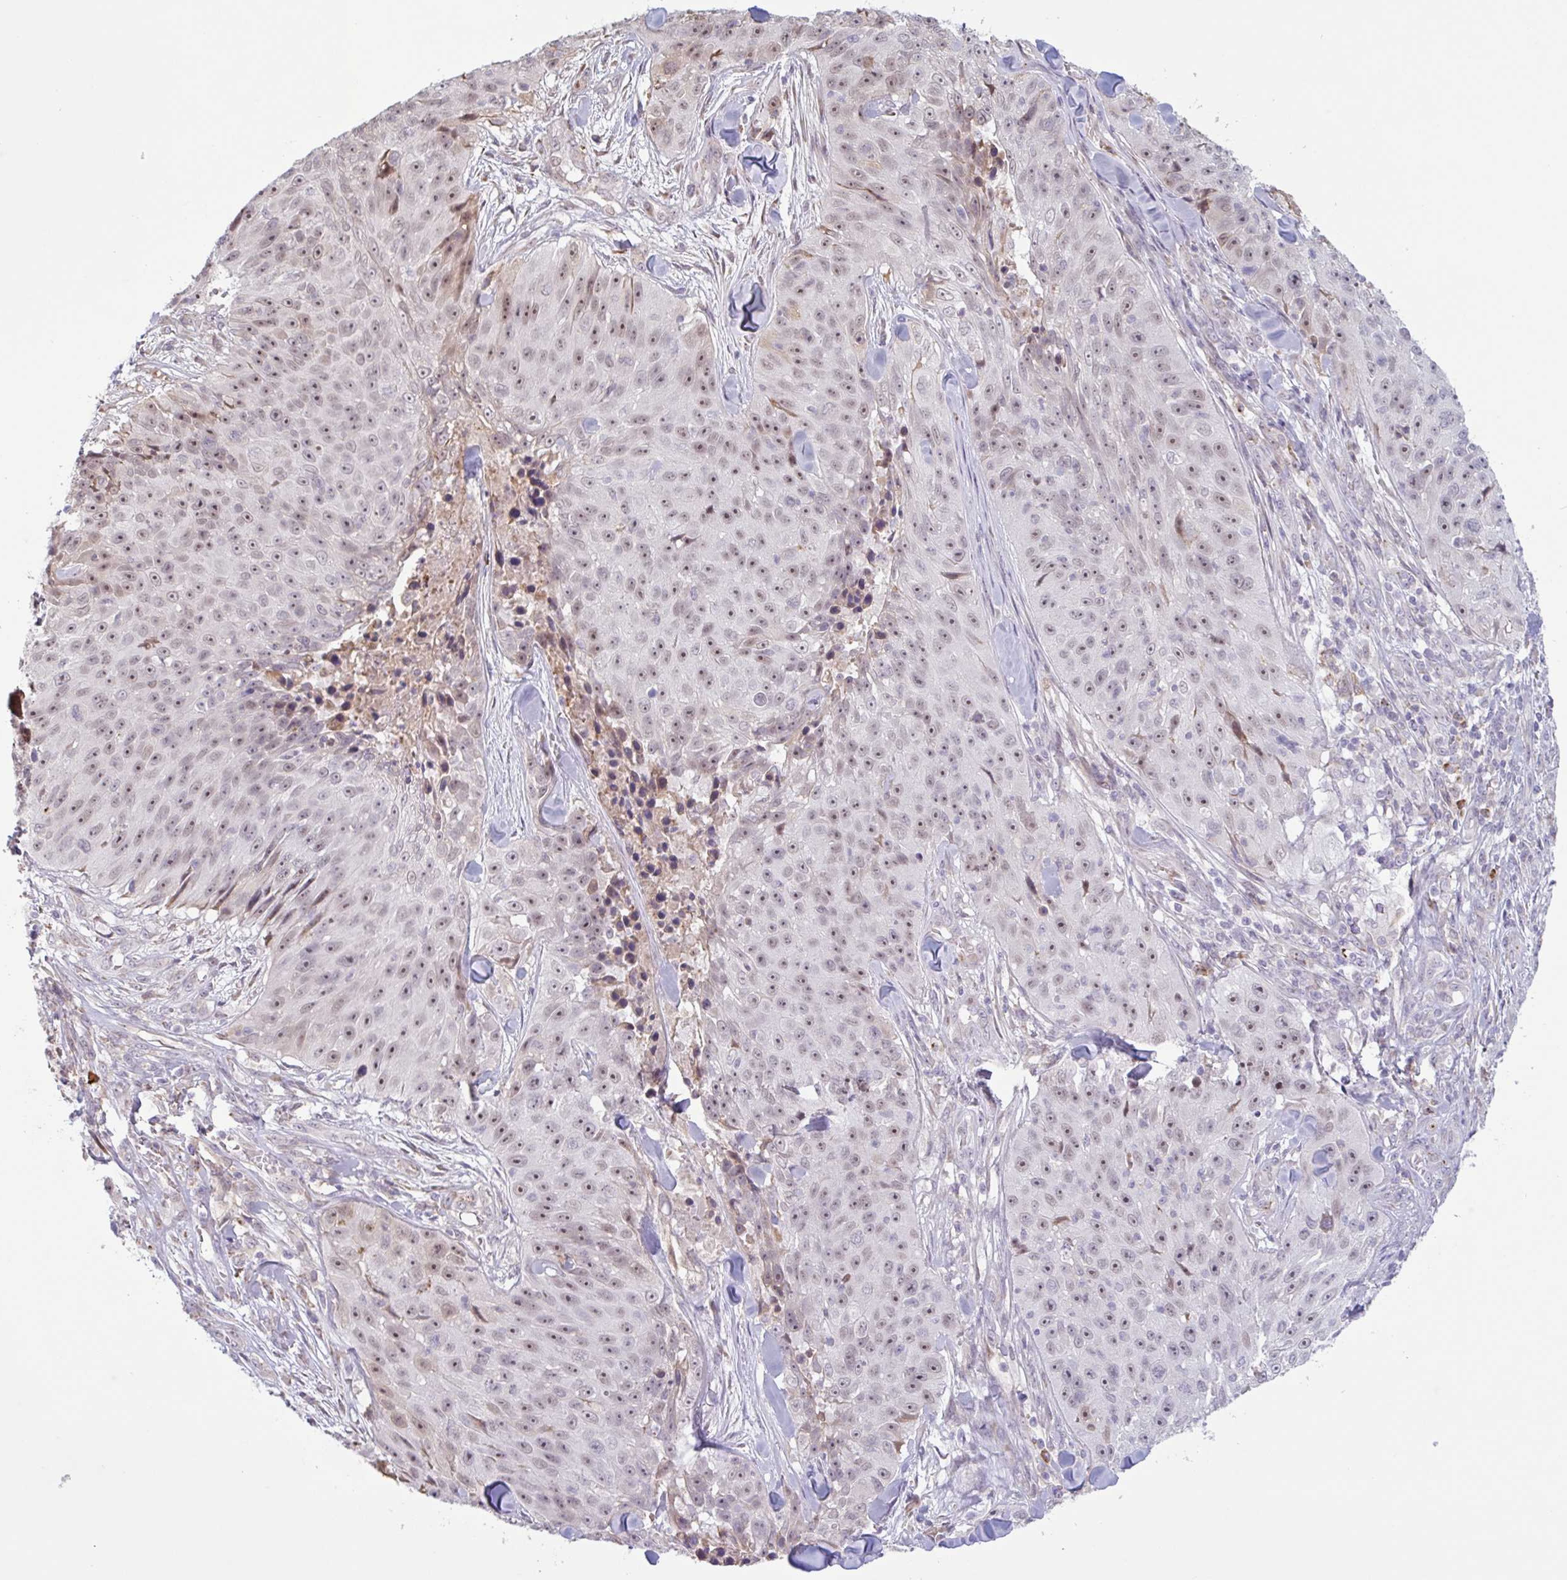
{"staining": {"intensity": "weak", "quantity": ">75%", "location": "nuclear"}, "tissue": "skin cancer", "cell_type": "Tumor cells", "image_type": "cancer", "snomed": [{"axis": "morphology", "description": "Squamous cell carcinoma, NOS"}, {"axis": "topography", "description": "Skin"}], "caption": "Skin squamous cell carcinoma tissue displays weak nuclear positivity in about >75% of tumor cells, visualized by immunohistochemistry.", "gene": "TAF1D", "patient": {"sex": "female", "age": 87}}